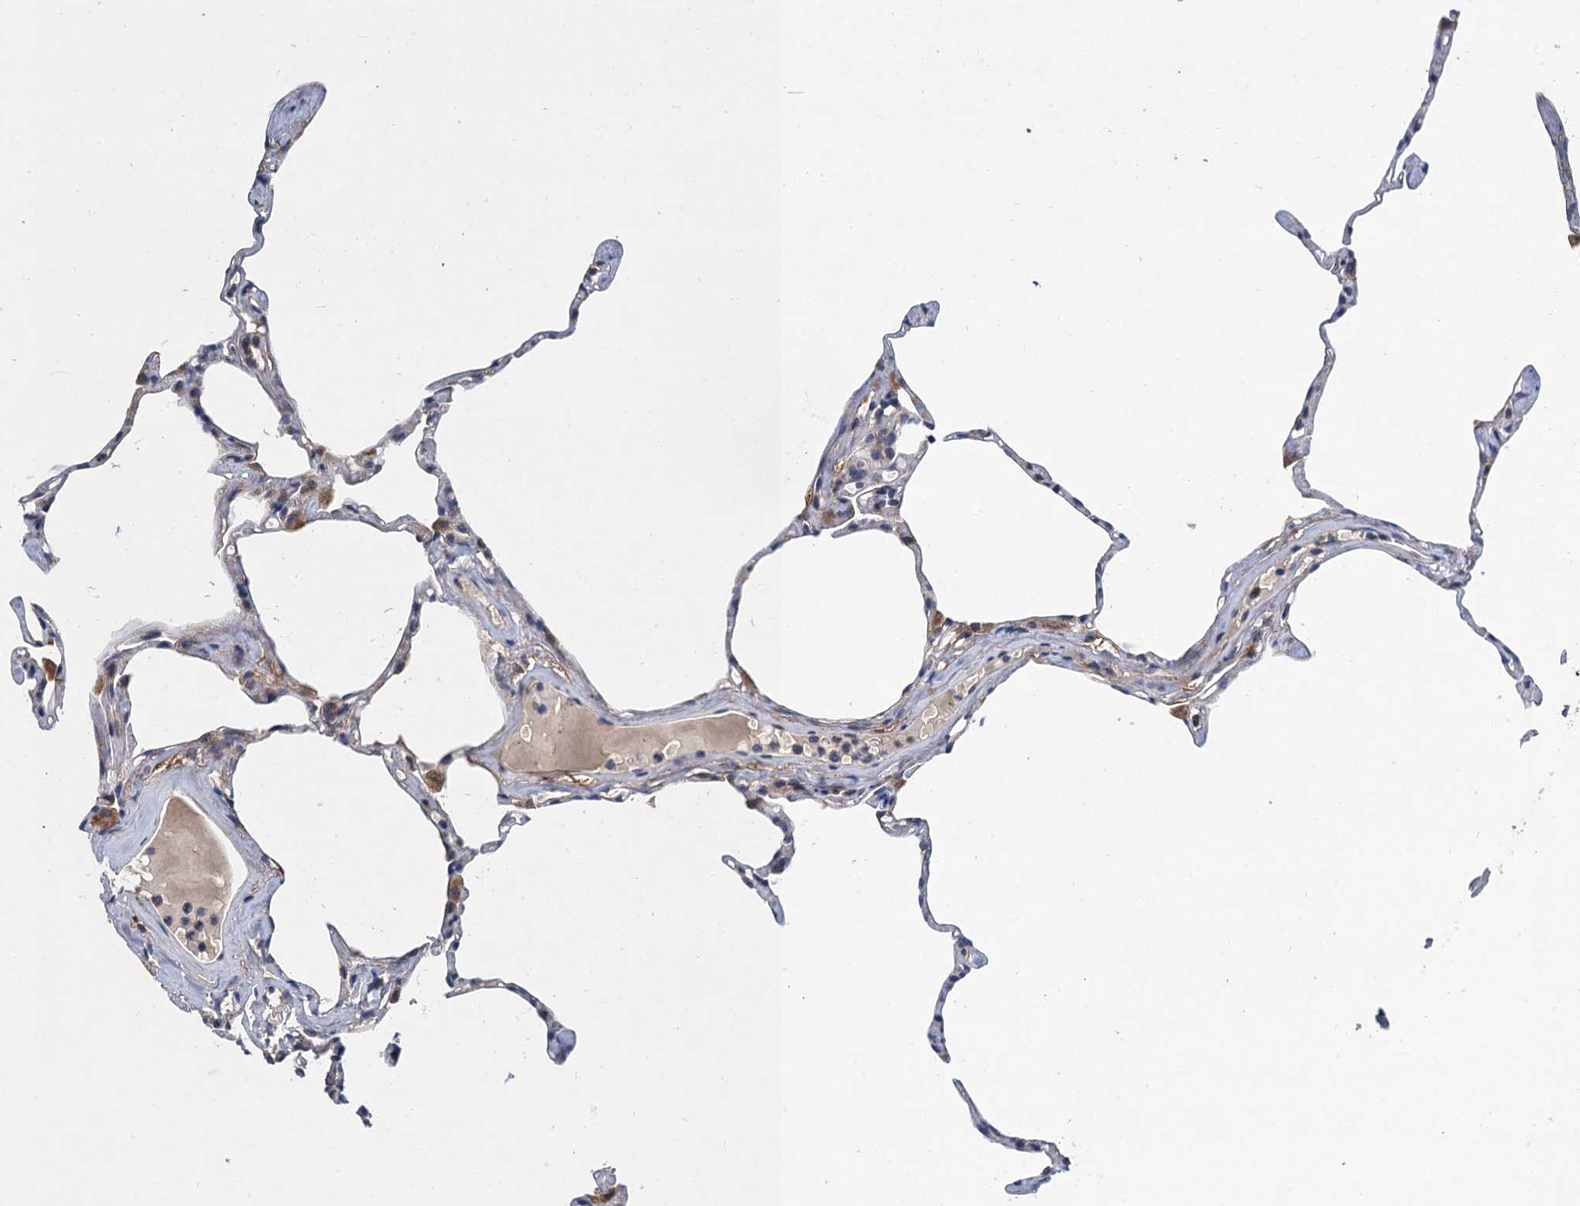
{"staining": {"intensity": "negative", "quantity": "none", "location": "none"}, "tissue": "lung", "cell_type": "Alveolar cells", "image_type": "normal", "snomed": [{"axis": "morphology", "description": "Normal tissue, NOS"}, {"axis": "topography", "description": "Lung"}], "caption": "DAB immunohistochemical staining of unremarkable lung demonstrates no significant expression in alveolar cells. (DAB immunohistochemistry, high magnification).", "gene": "TRAF7", "patient": {"sex": "male", "age": 65}}